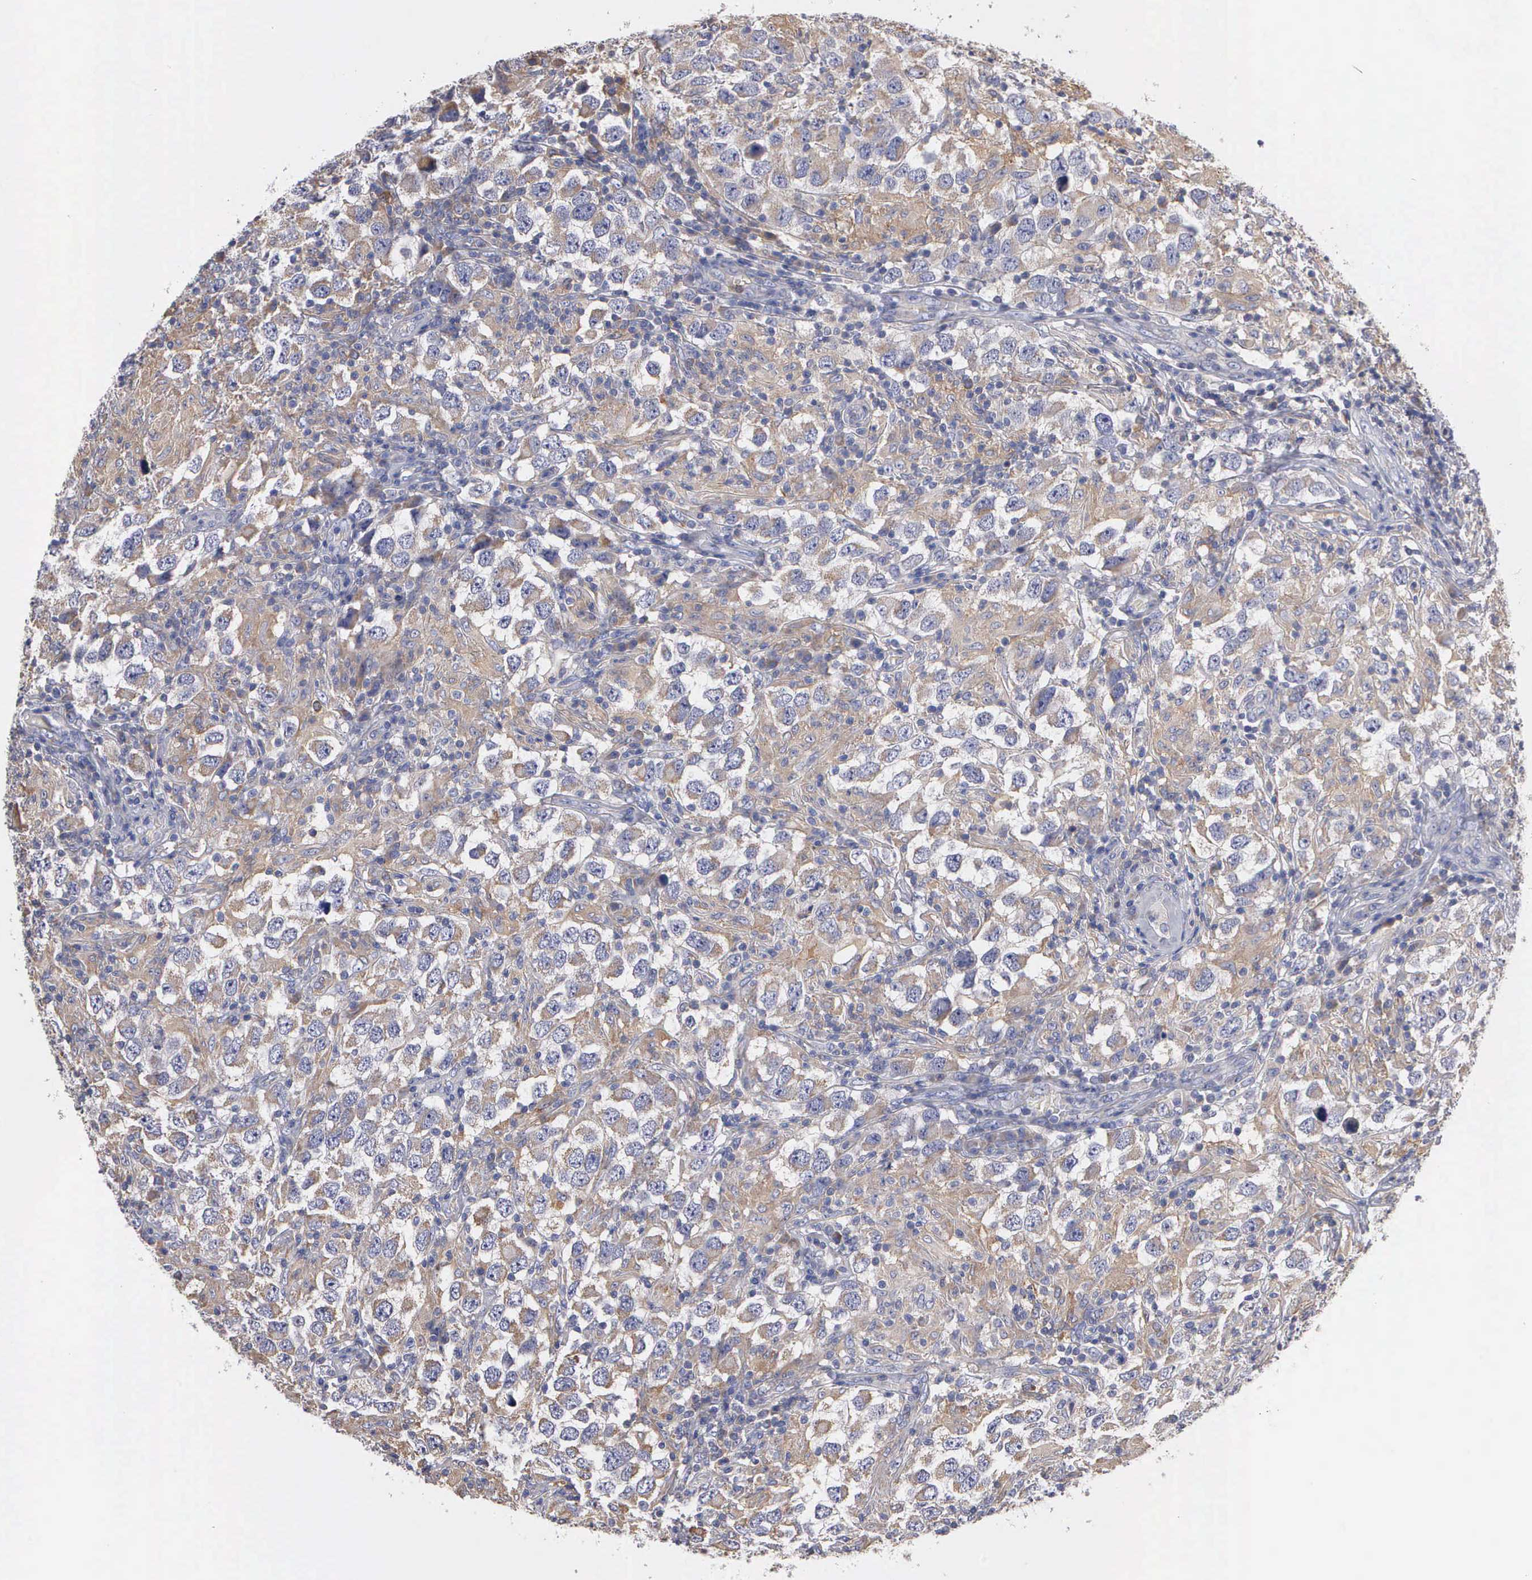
{"staining": {"intensity": "negative", "quantity": "none", "location": "none"}, "tissue": "testis cancer", "cell_type": "Tumor cells", "image_type": "cancer", "snomed": [{"axis": "morphology", "description": "Carcinoma, Embryonal, NOS"}, {"axis": "topography", "description": "Testis"}], "caption": "Tumor cells are negative for protein expression in human testis cancer.", "gene": "PTGS2", "patient": {"sex": "male", "age": 21}}